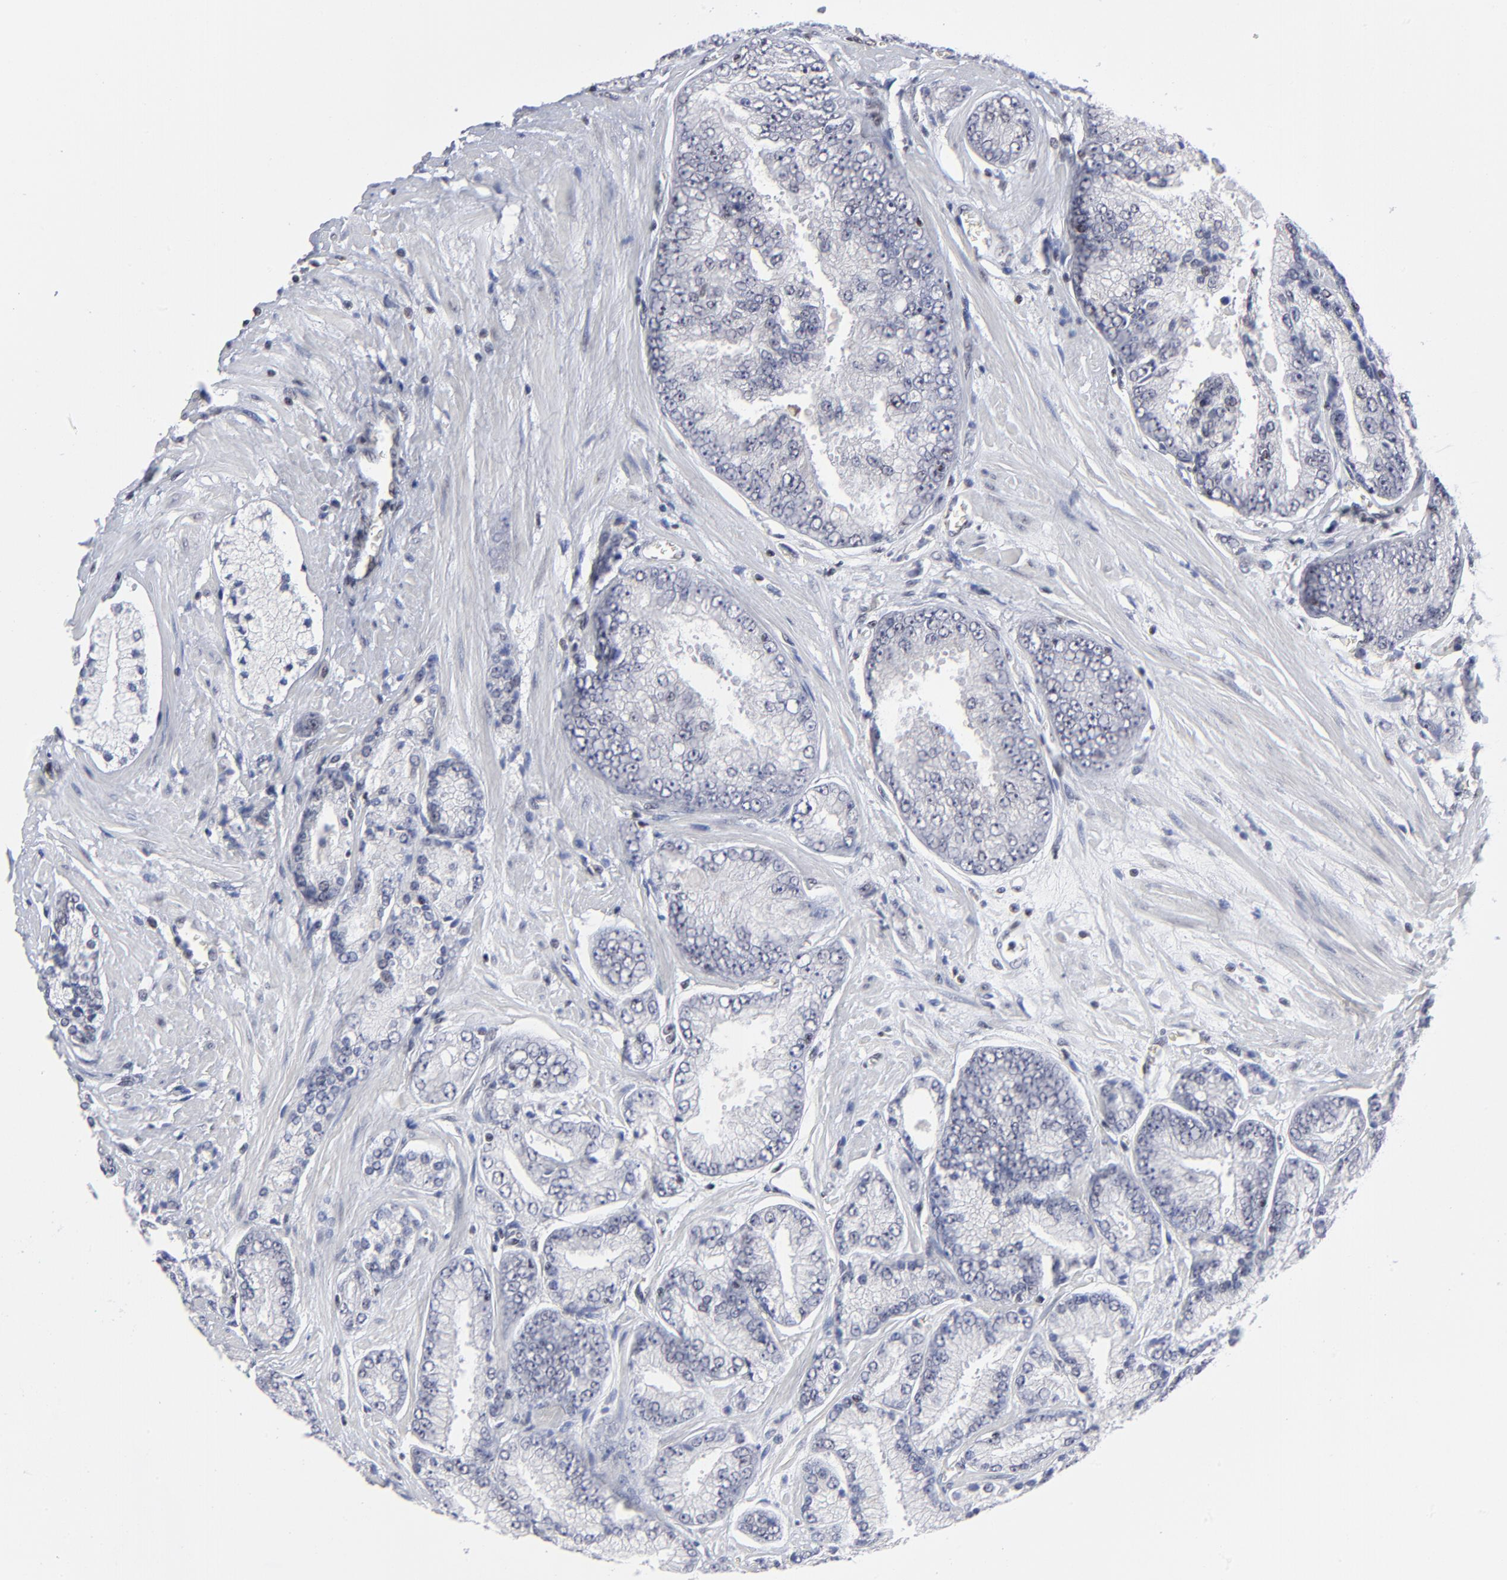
{"staining": {"intensity": "negative", "quantity": "none", "location": "none"}, "tissue": "prostate cancer", "cell_type": "Tumor cells", "image_type": "cancer", "snomed": [{"axis": "morphology", "description": "Adenocarcinoma, High grade"}, {"axis": "topography", "description": "Prostate"}], "caption": "IHC photomicrograph of neoplastic tissue: human prostate cancer (adenocarcinoma (high-grade)) stained with DAB exhibits no significant protein staining in tumor cells.", "gene": "SP2", "patient": {"sex": "male", "age": 71}}